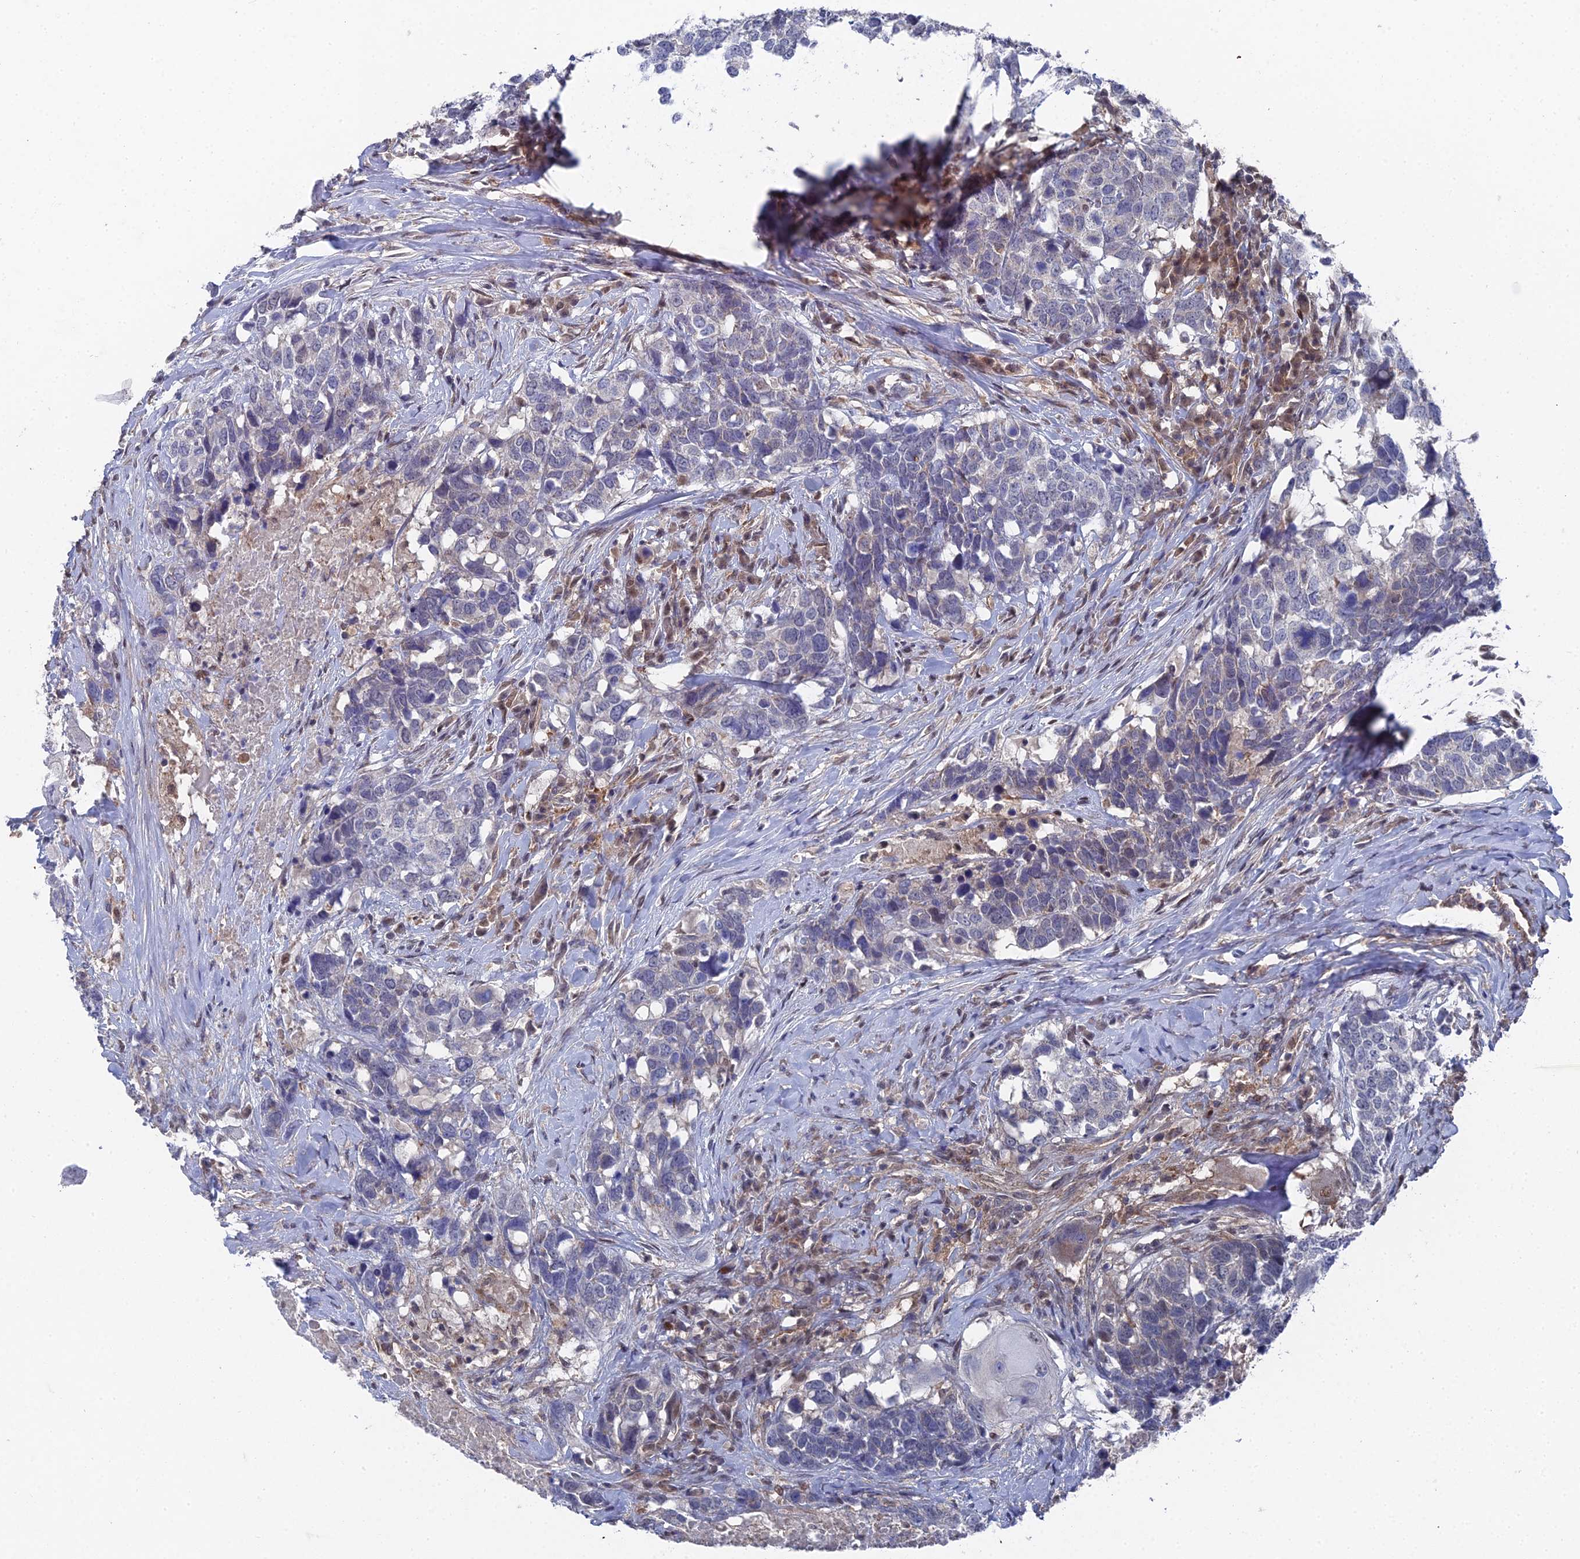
{"staining": {"intensity": "negative", "quantity": "none", "location": "none"}, "tissue": "head and neck cancer", "cell_type": "Tumor cells", "image_type": "cancer", "snomed": [{"axis": "morphology", "description": "Squamous cell carcinoma, NOS"}, {"axis": "topography", "description": "Head-Neck"}], "caption": "Immunohistochemistry (IHC) photomicrograph of human head and neck cancer (squamous cell carcinoma) stained for a protein (brown), which reveals no staining in tumor cells.", "gene": "UNC5D", "patient": {"sex": "male", "age": 66}}